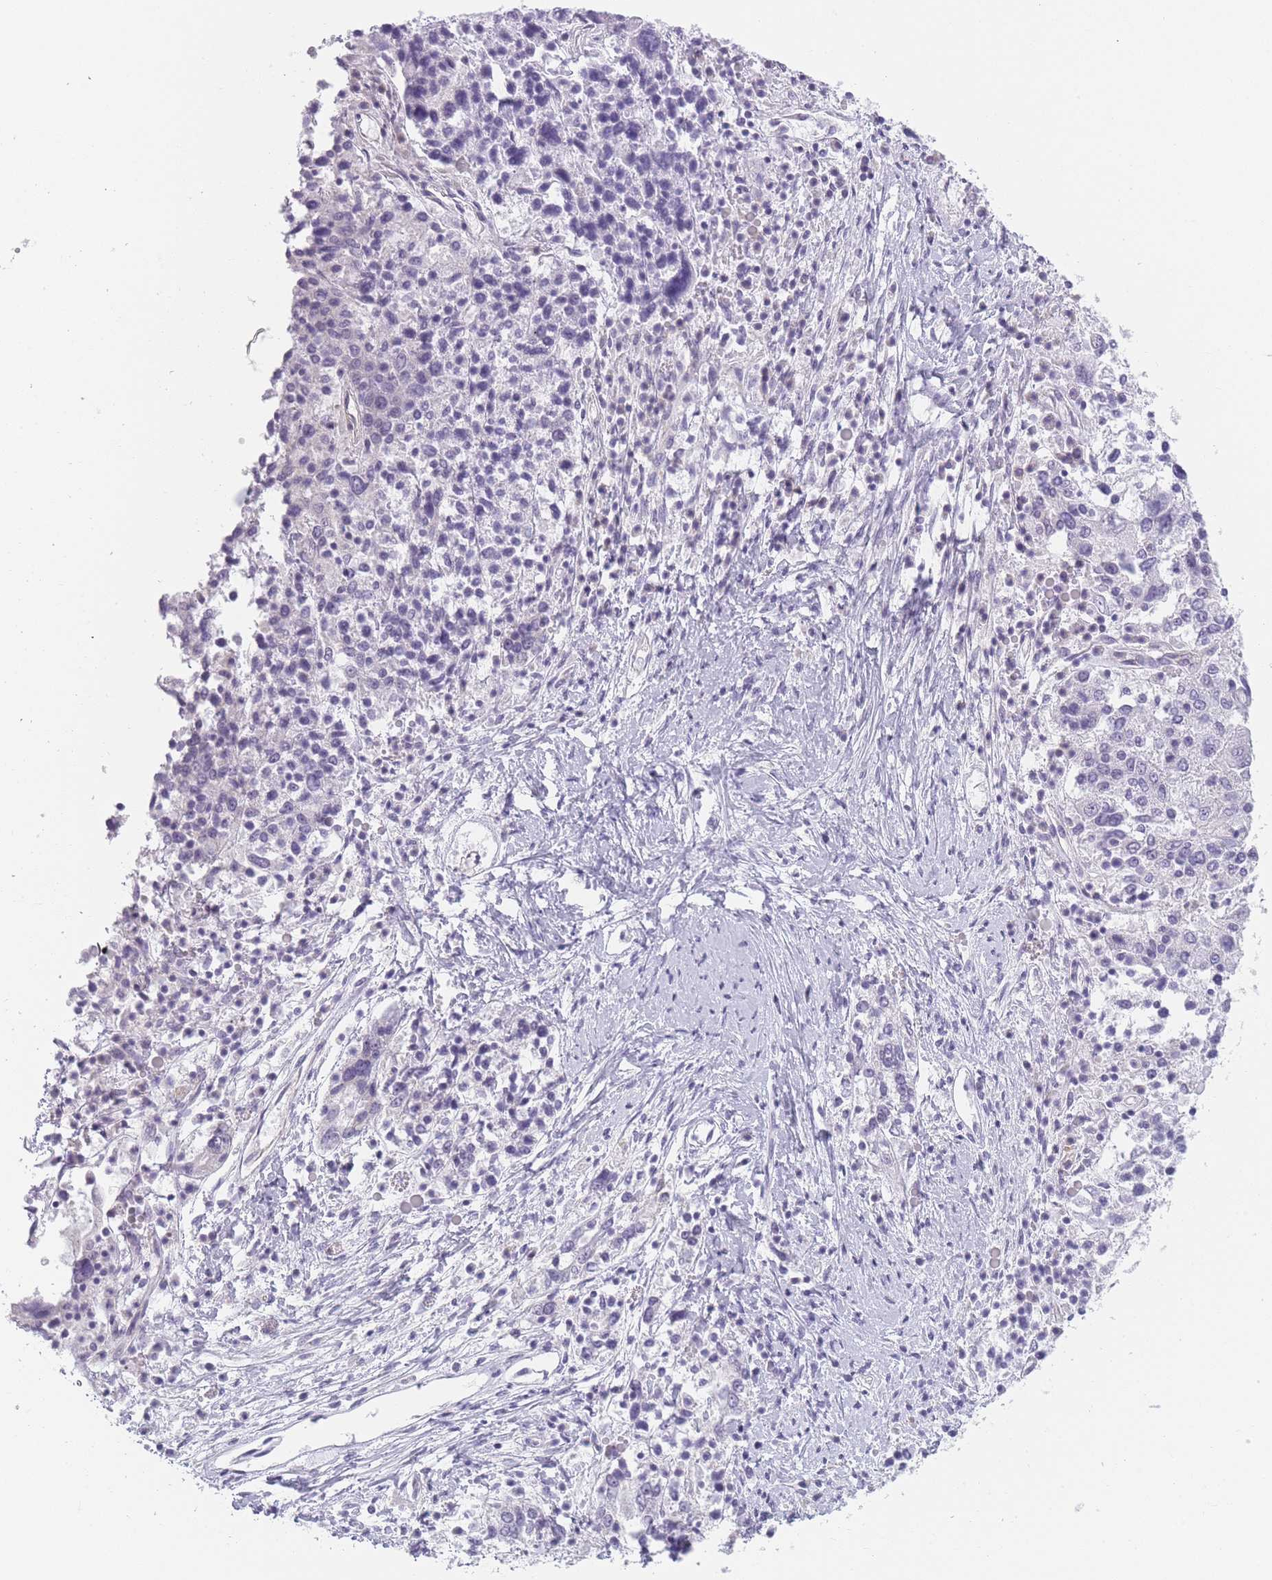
{"staining": {"intensity": "negative", "quantity": "none", "location": "none"}, "tissue": "ovarian cancer", "cell_type": "Tumor cells", "image_type": "cancer", "snomed": [{"axis": "morphology", "description": "Carcinoma, endometroid"}, {"axis": "topography", "description": "Ovary"}], "caption": "An image of human endometroid carcinoma (ovarian) is negative for staining in tumor cells. Nuclei are stained in blue.", "gene": "OR6B3", "patient": {"sex": "female", "age": 62}}